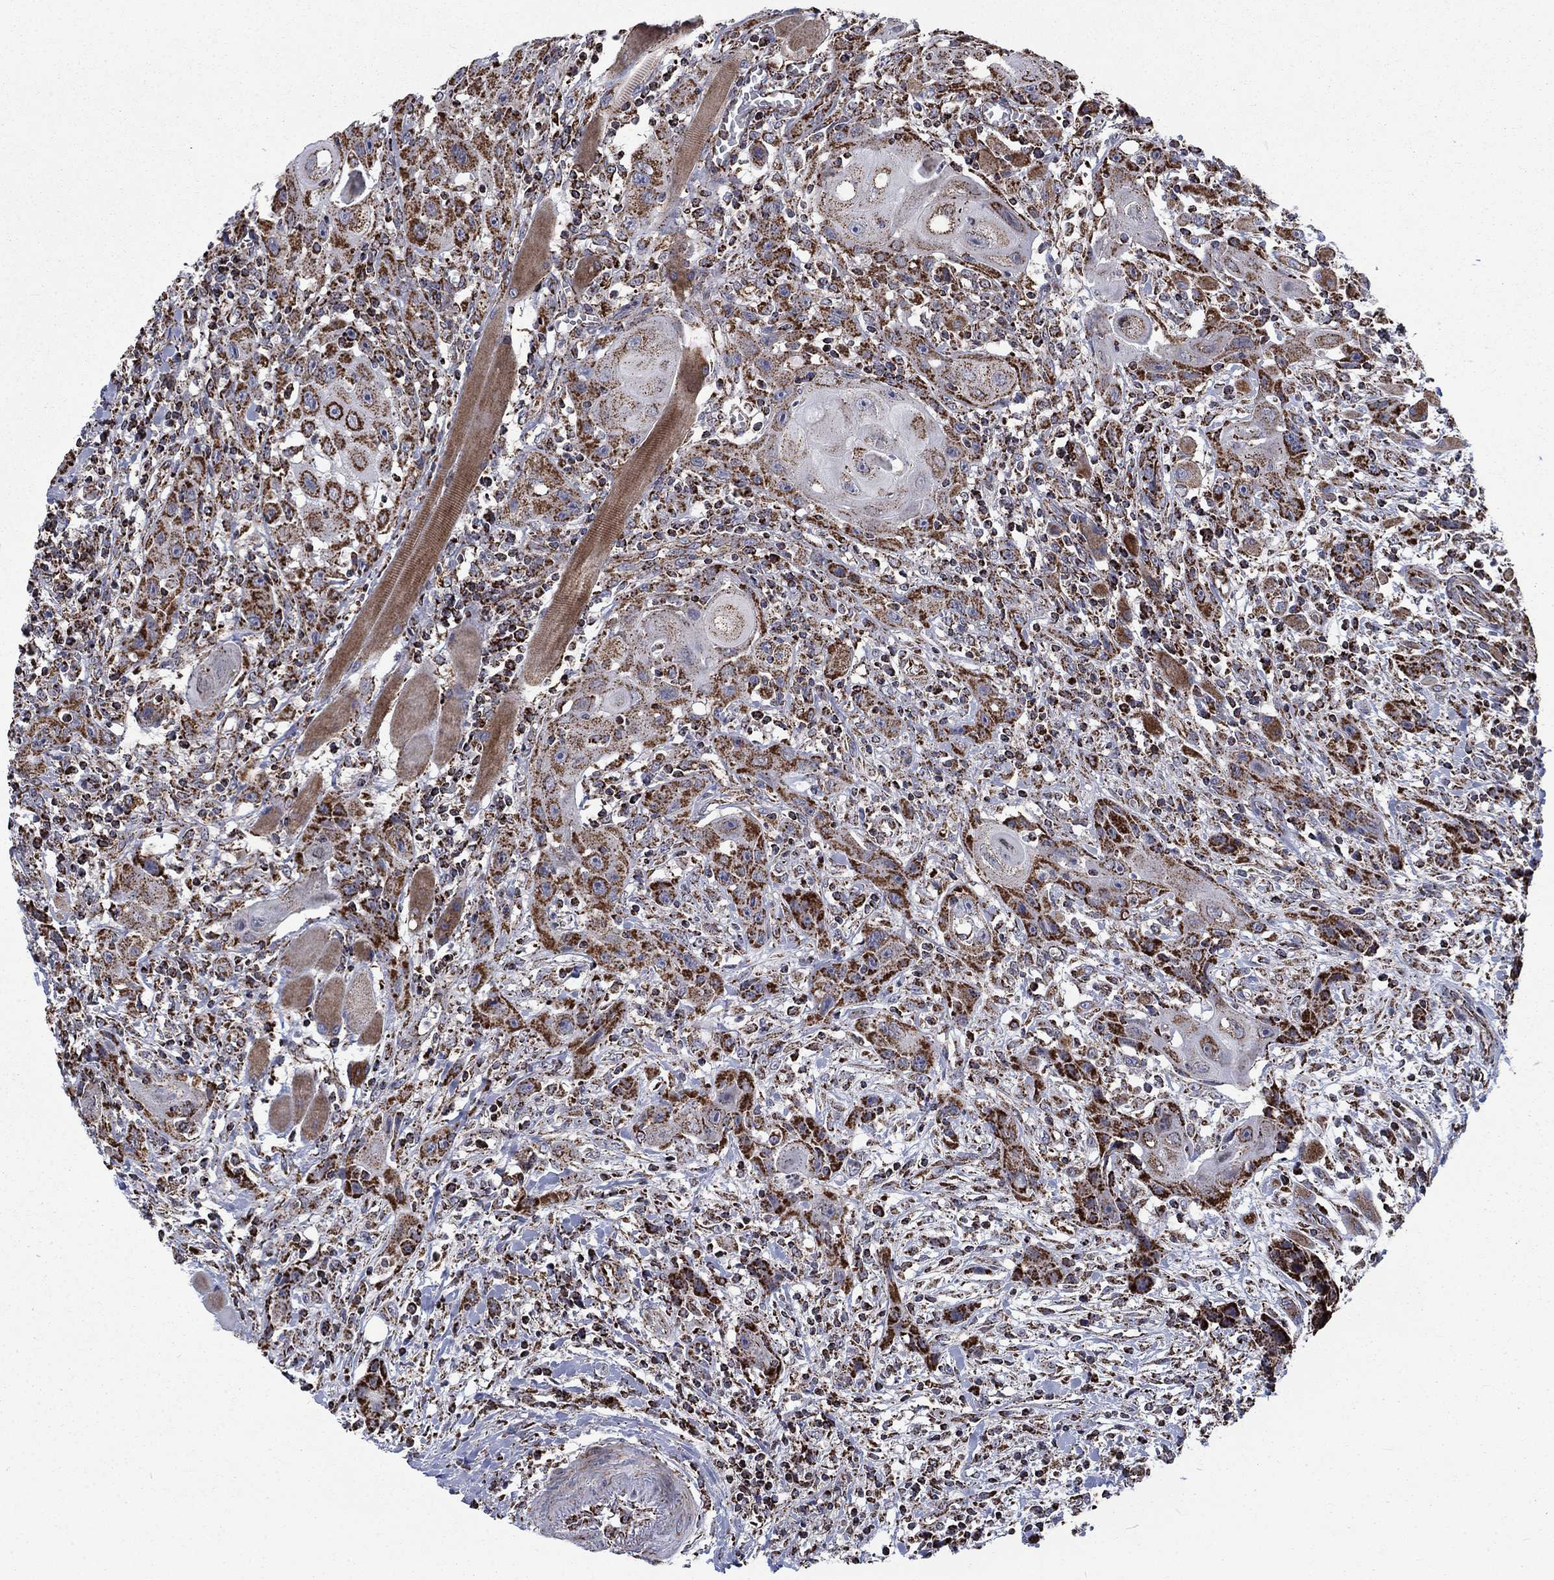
{"staining": {"intensity": "strong", "quantity": ">75%", "location": "cytoplasmic/membranous"}, "tissue": "head and neck cancer", "cell_type": "Tumor cells", "image_type": "cancer", "snomed": [{"axis": "morphology", "description": "Normal tissue, NOS"}, {"axis": "morphology", "description": "Squamous cell carcinoma, NOS"}, {"axis": "topography", "description": "Oral tissue"}, {"axis": "topography", "description": "Head-Neck"}], "caption": "Head and neck squamous cell carcinoma was stained to show a protein in brown. There is high levels of strong cytoplasmic/membranous expression in approximately >75% of tumor cells.", "gene": "MOAP1", "patient": {"sex": "male", "age": 71}}